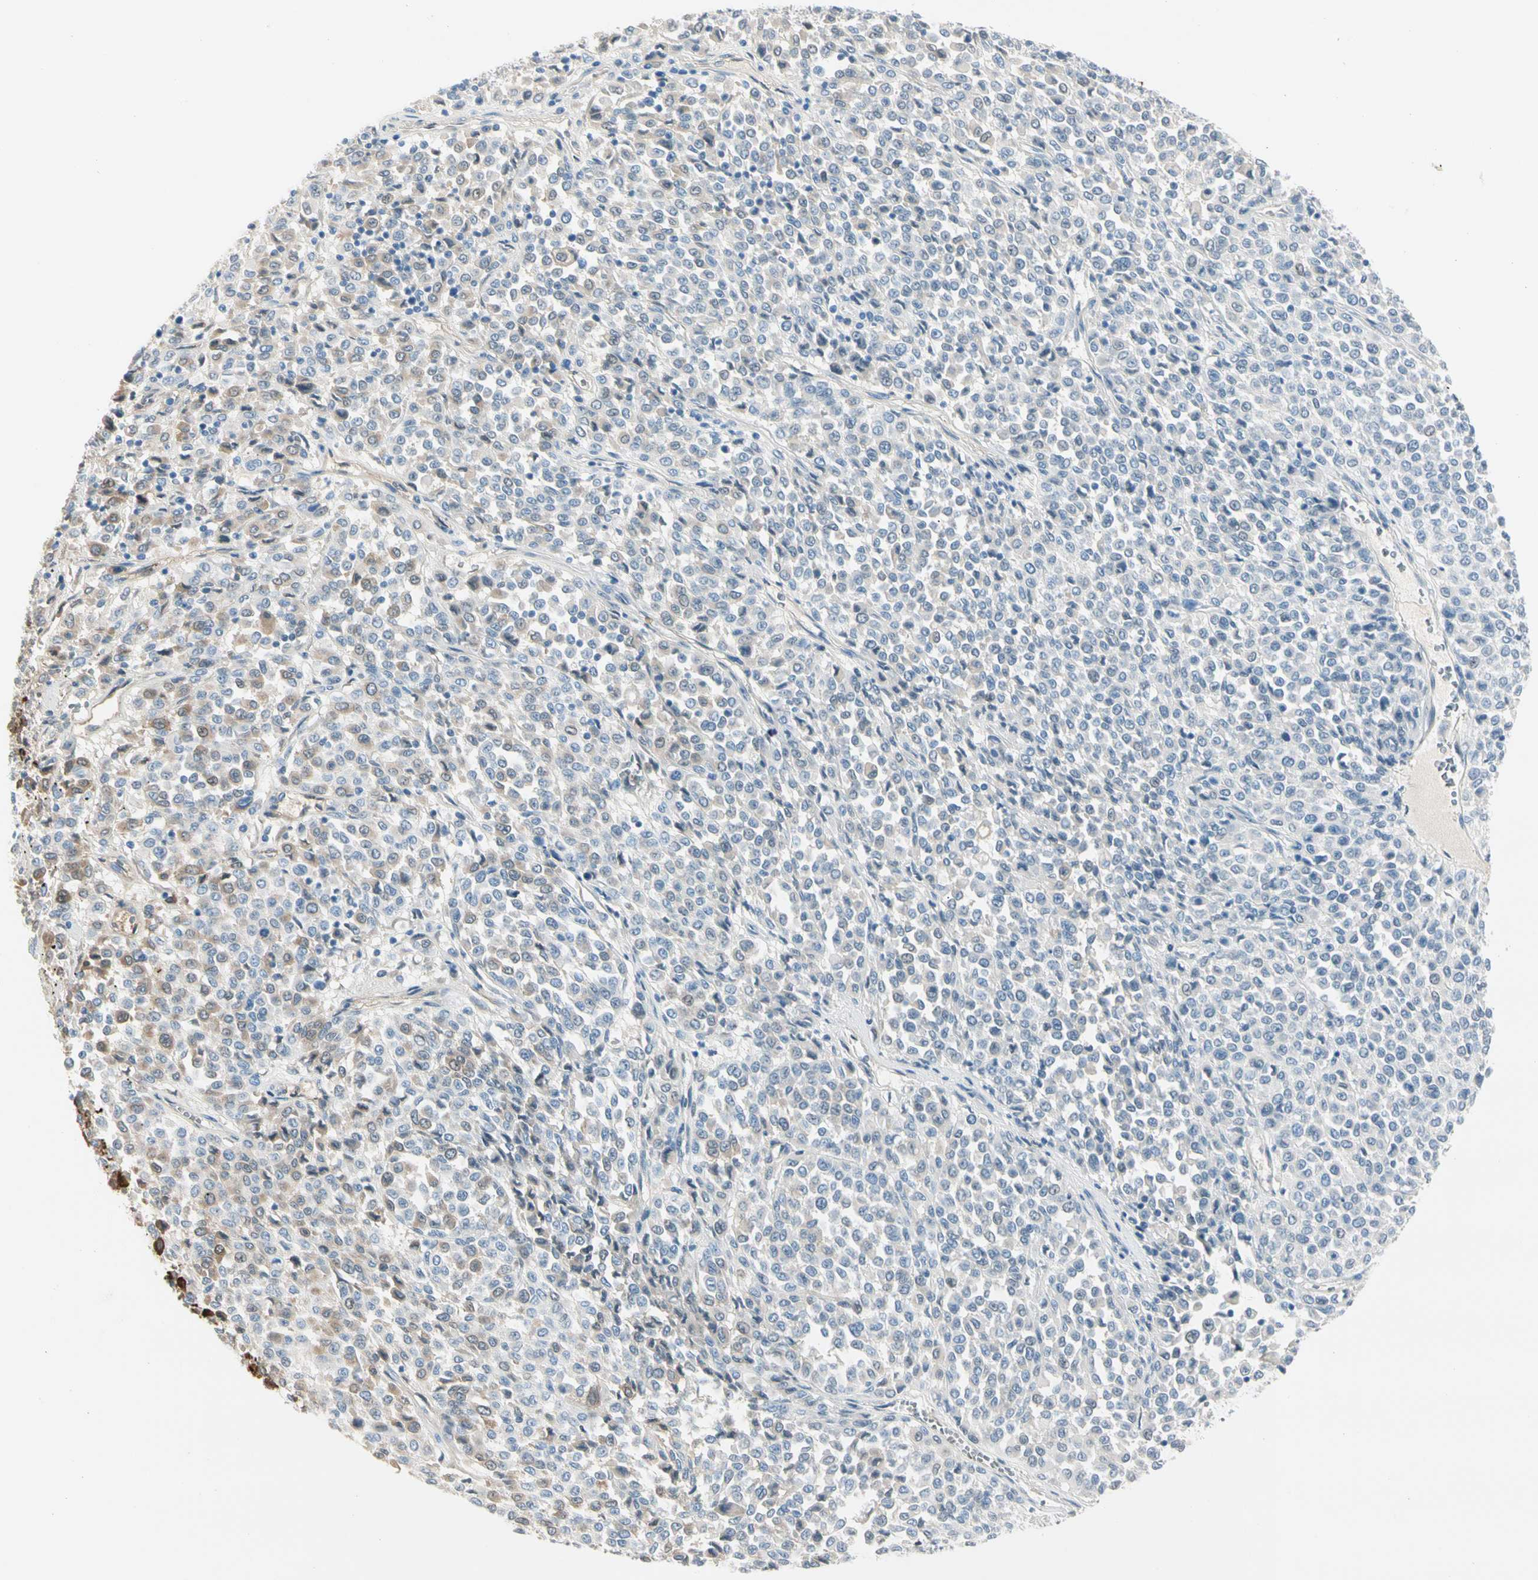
{"staining": {"intensity": "moderate", "quantity": "<25%", "location": "cytoplasmic/membranous"}, "tissue": "melanoma", "cell_type": "Tumor cells", "image_type": "cancer", "snomed": [{"axis": "morphology", "description": "Malignant melanoma, Metastatic site"}, {"axis": "topography", "description": "Pancreas"}], "caption": "Melanoma stained with a protein marker reveals moderate staining in tumor cells.", "gene": "CA1", "patient": {"sex": "female", "age": 30}}